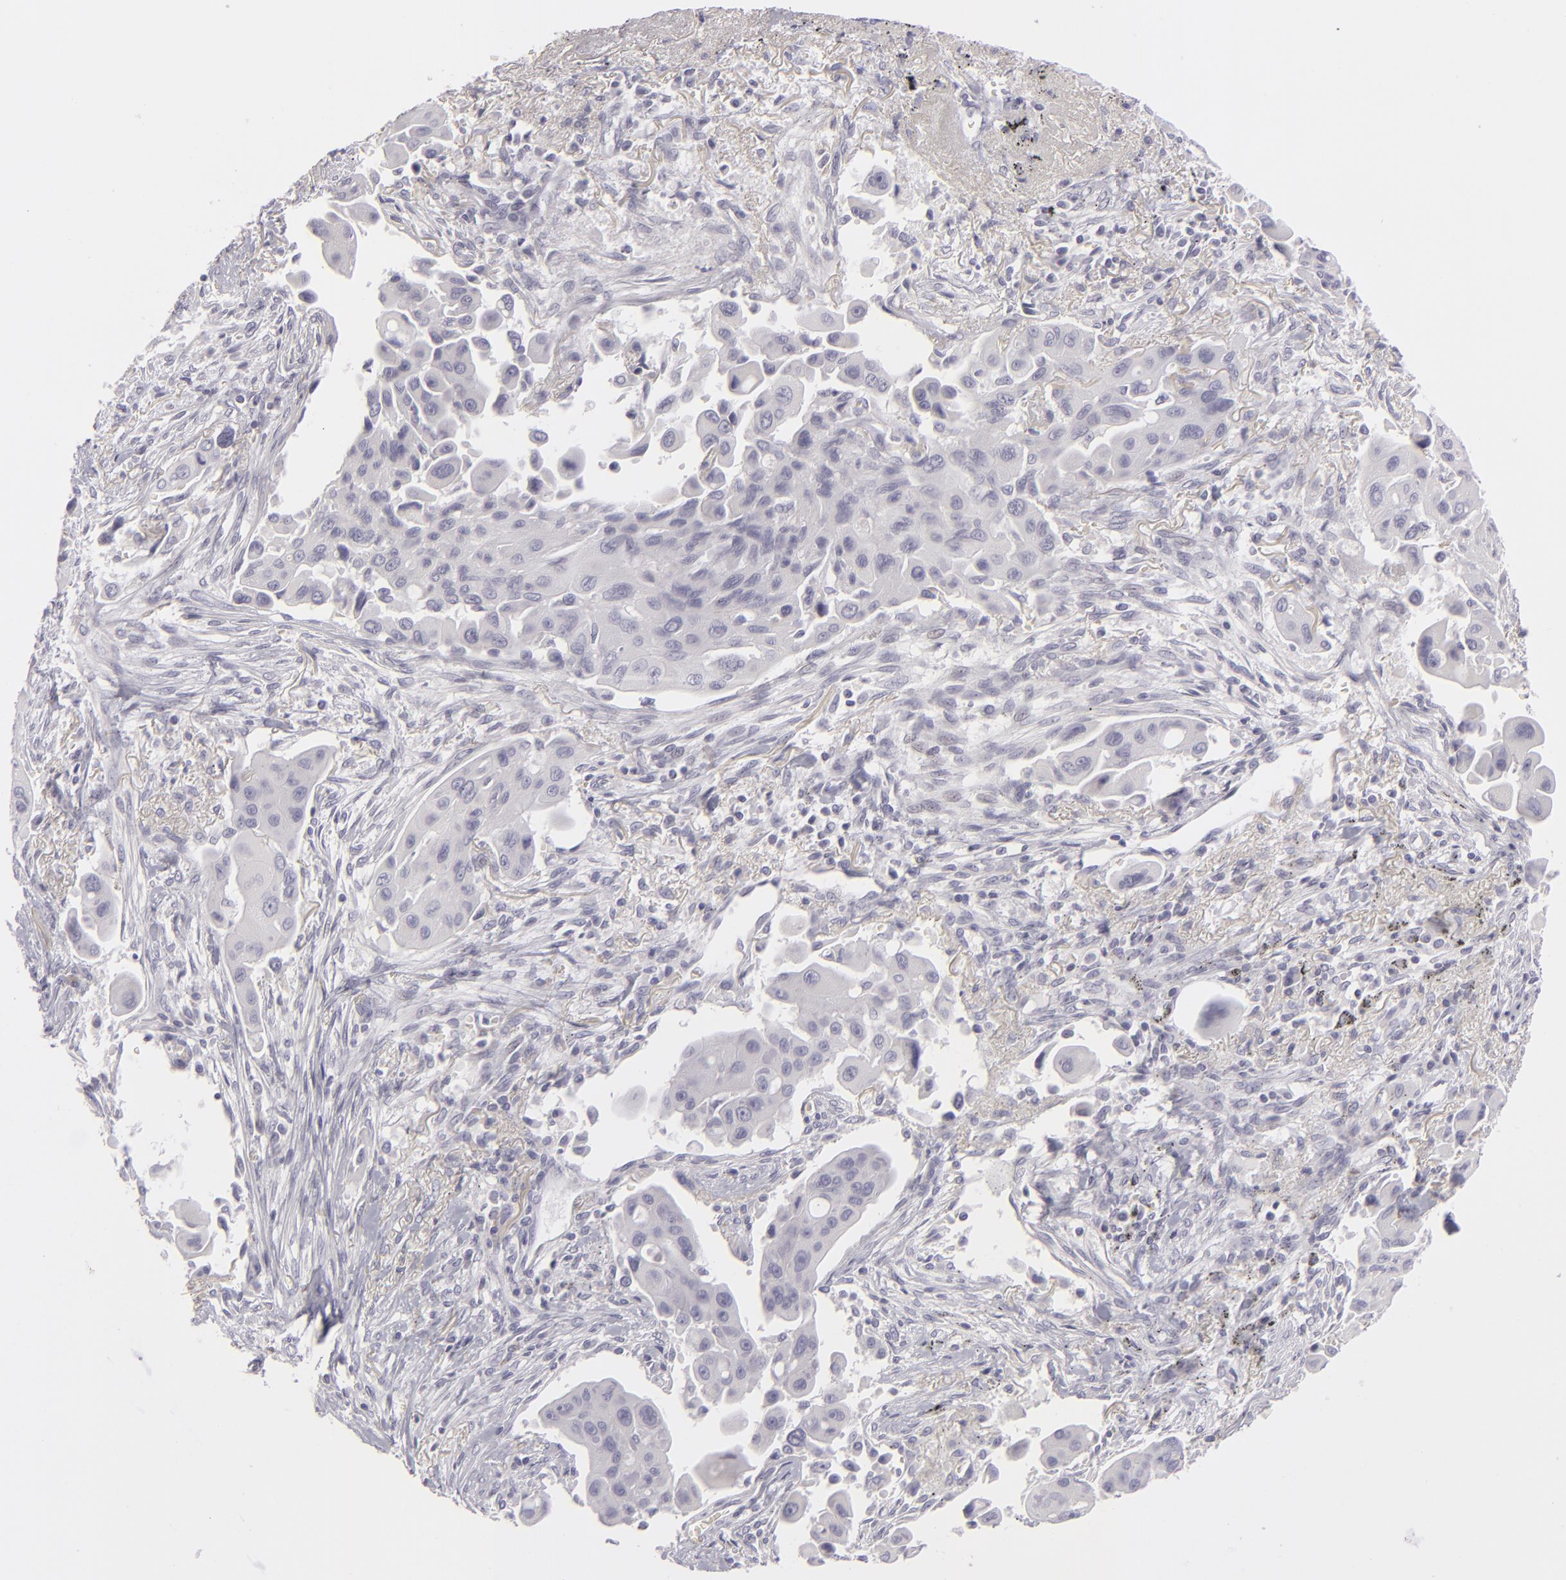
{"staining": {"intensity": "negative", "quantity": "none", "location": "none"}, "tissue": "lung cancer", "cell_type": "Tumor cells", "image_type": "cancer", "snomed": [{"axis": "morphology", "description": "Adenocarcinoma, NOS"}, {"axis": "topography", "description": "Lung"}], "caption": "IHC of lung adenocarcinoma demonstrates no positivity in tumor cells.", "gene": "DLG4", "patient": {"sex": "male", "age": 68}}